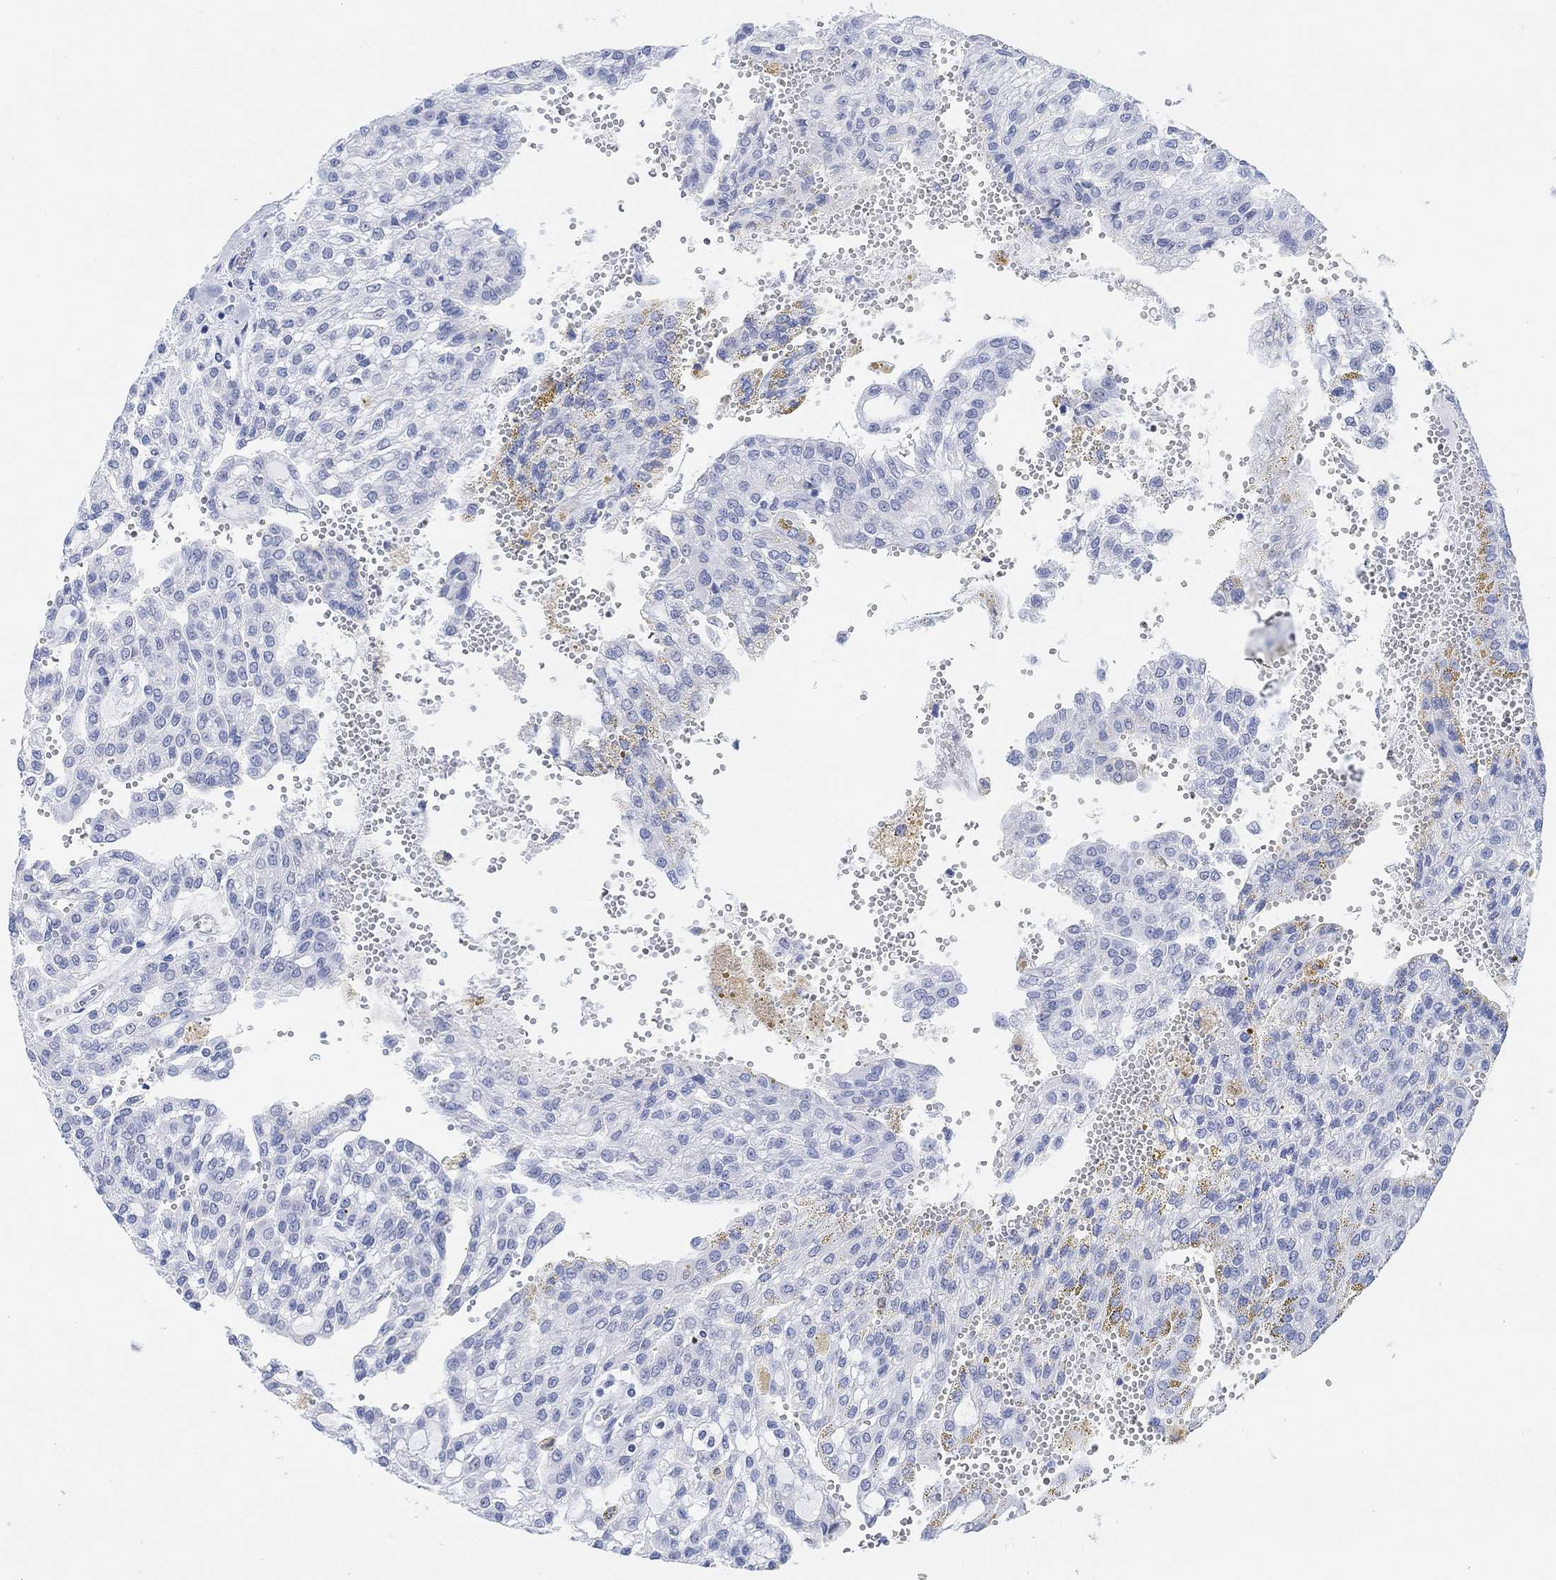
{"staining": {"intensity": "negative", "quantity": "none", "location": "none"}, "tissue": "renal cancer", "cell_type": "Tumor cells", "image_type": "cancer", "snomed": [{"axis": "morphology", "description": "Adenocarcinoma, NOS"}, {"axis": "topography", "description": "Kidney"}], "caption": "Image shows no significant protein staining in tumor cells of renal cancer.", "gene": "ENO4", "patient": {"sex": "male", "age": 63}}